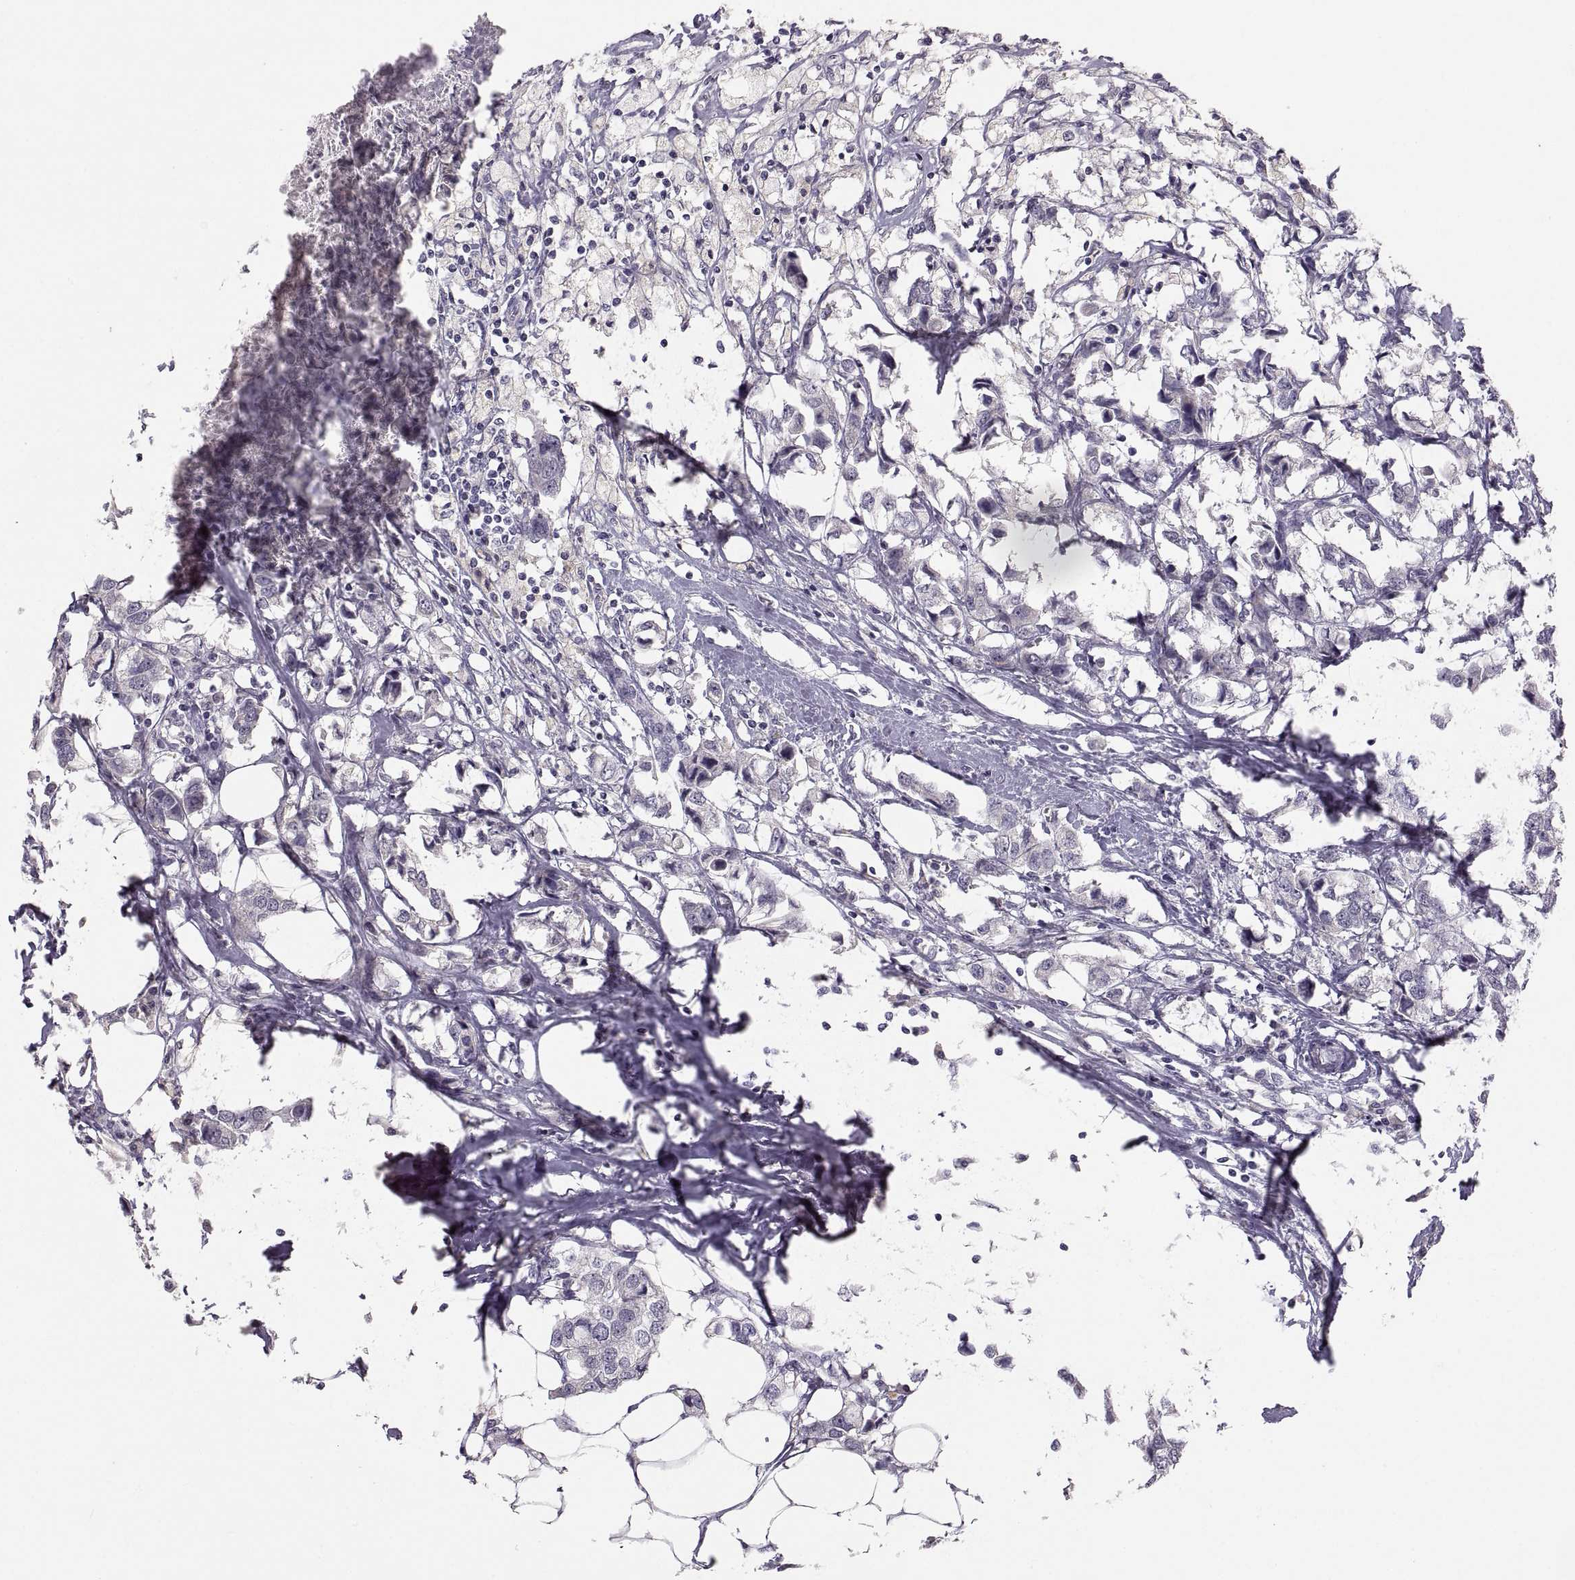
{"staining": {"intensity": "negative", "quantity": "none", "location": "none"}, "tissue": "breast cancer", "cell_type": "Tumor cells", "image_type": "cancer", "snomed": [{"axis": "morphology", "description": "Duct carcinoma"}, {"axis": "topography", "description": "Breast"}], "caption": "There is no significant positivity in tumor cells of breast cancer (intraductal carcinoma). Nuclei are stained in blue.", "gene": "CDH2", "patient": {"sex": "female", "age": 80}}